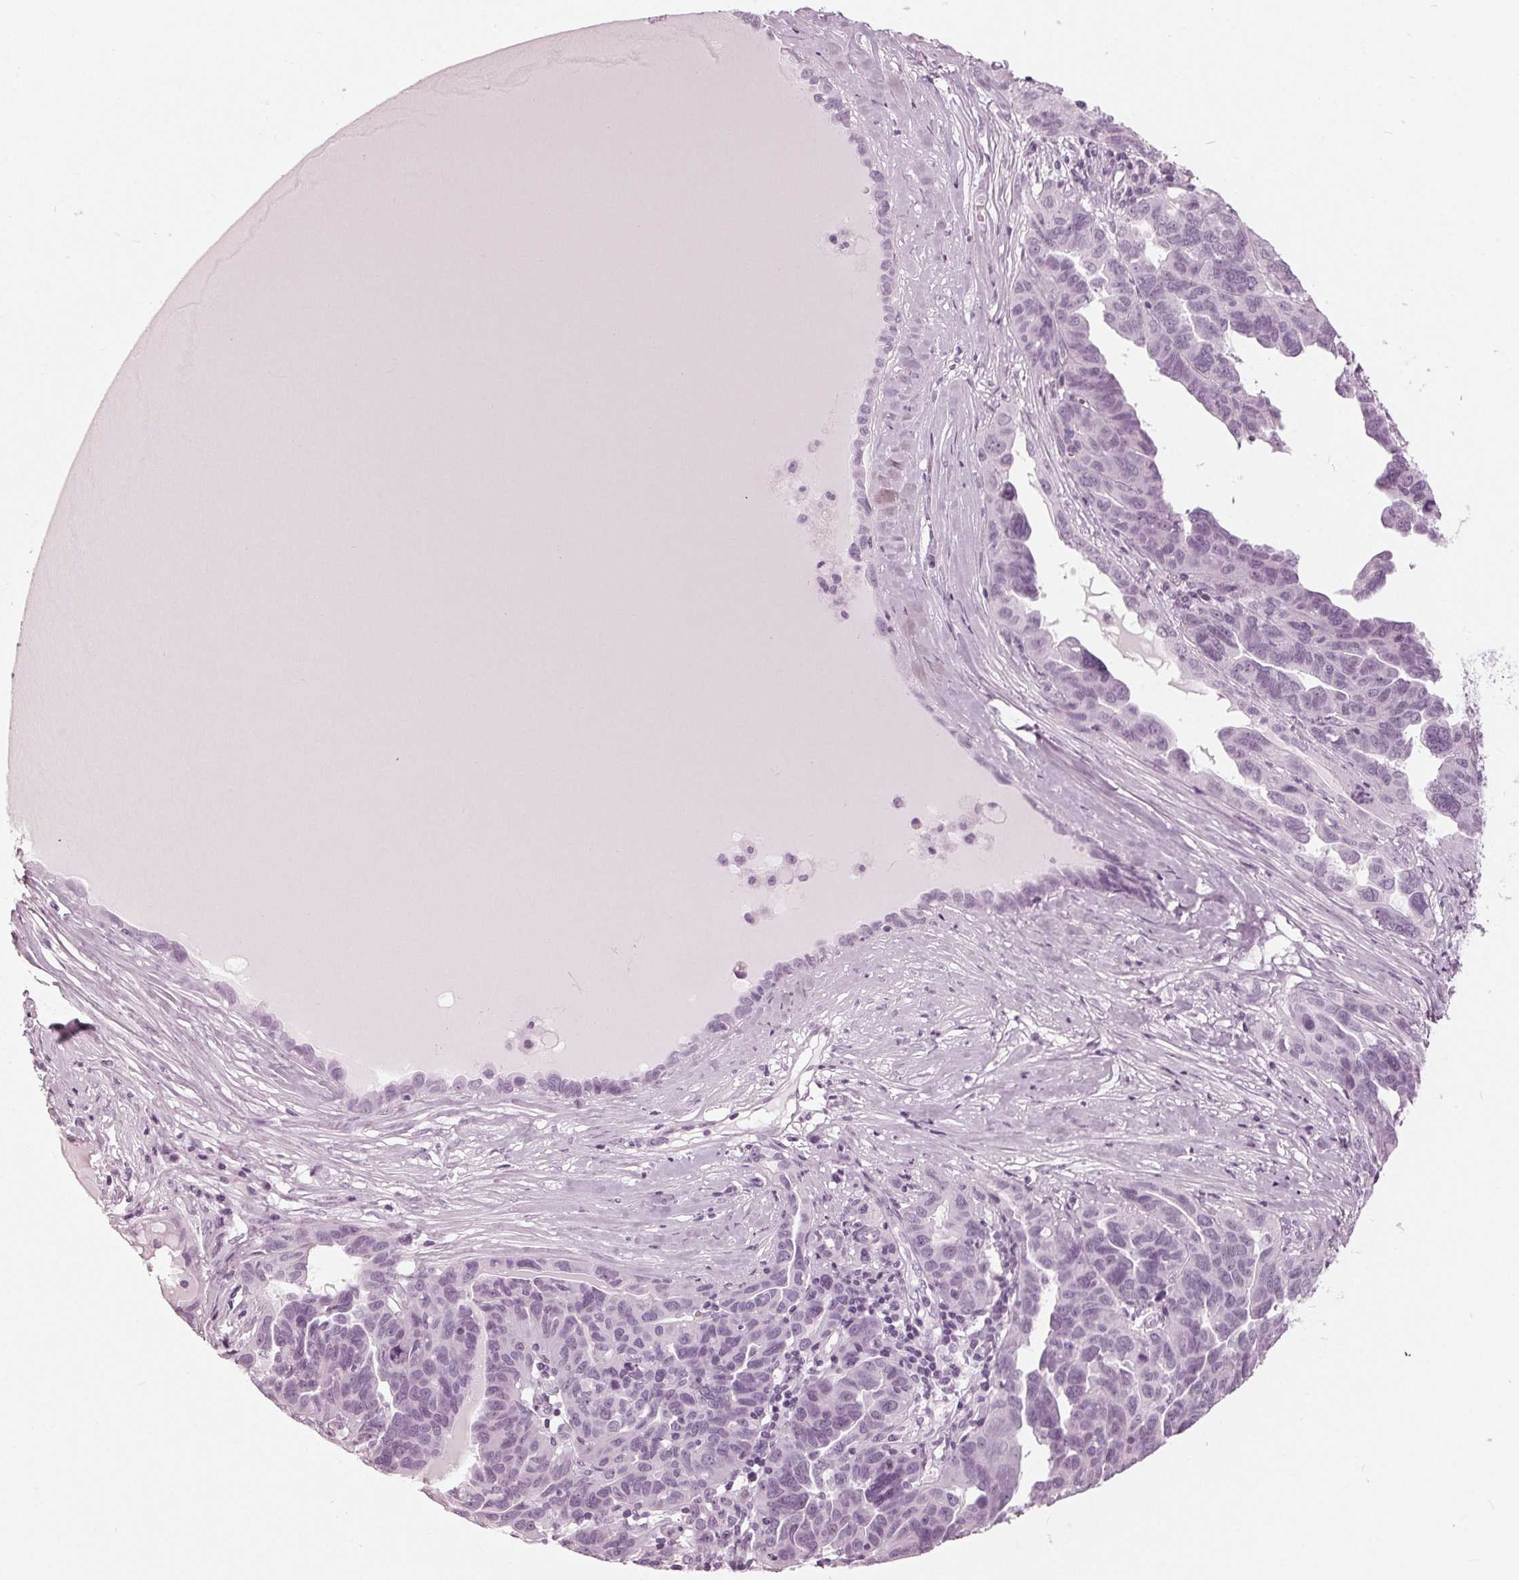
{"staining": {"intensity": "negative", "quantity": "none", "location": "none"}, "tissue": "ovarian cancer", "cell_type": "Tumor cells", "image_type": "cancer", "snomed": [{"axis": "morphology", "description": "Cystadenocarcinoma, serous, NOS"}, {"axis": "topography", "description": "Ovary"}], "caption": "Tumor cells show no significant positivity in ovarian cancer. (Stains: DAB IHC with hematoxylin counter stain, Microscopy: brightfield microscopy at high magnification).", "gene": "KRT28", "patient": {"sex": "female", "age": 64}}